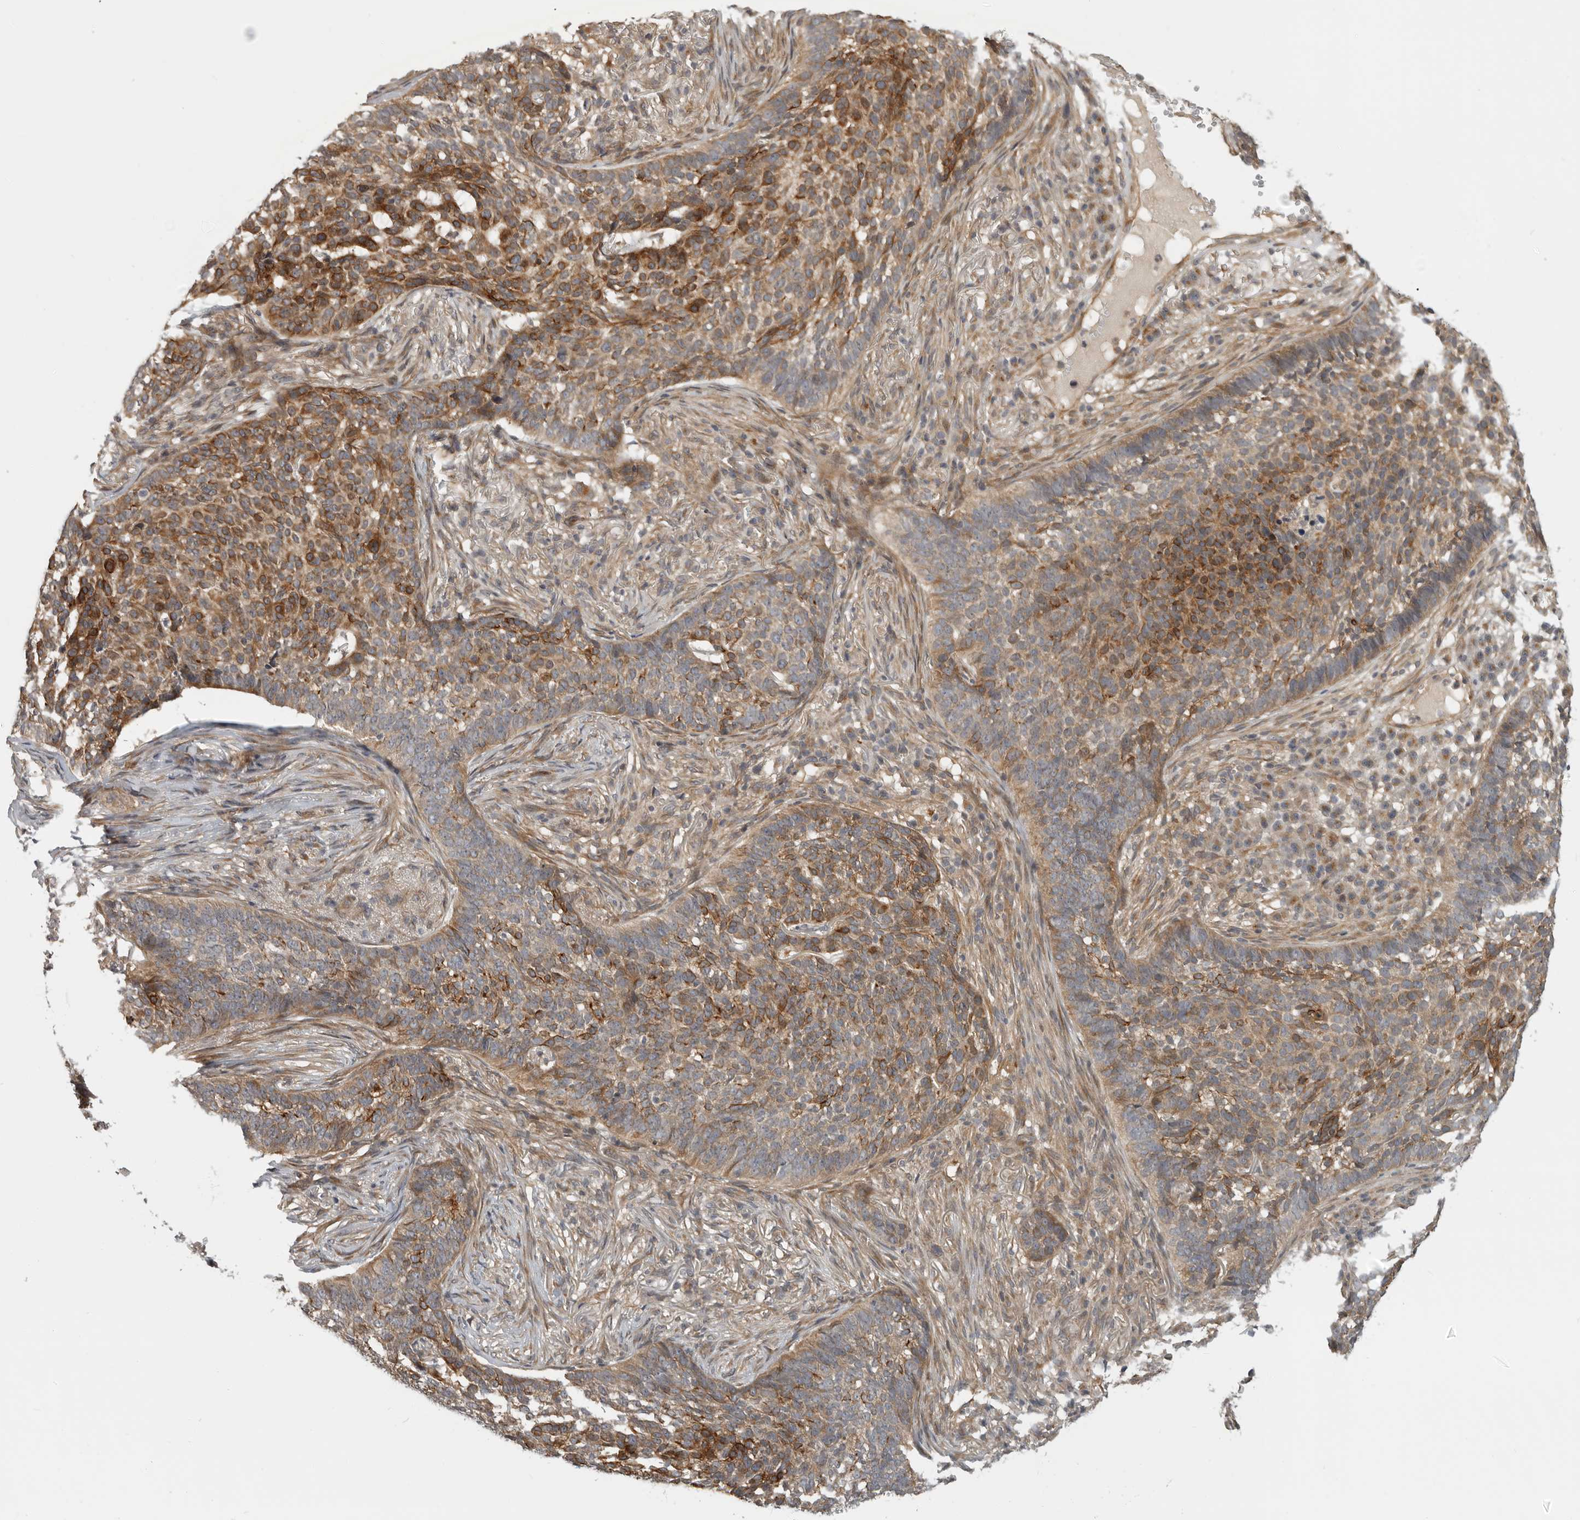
{"staining": {"intensity": "moderate", "quantity": "25%-75%", "location": "cytoplasmic/membranous"}, "tissue": "skin cancer", "cell_type": "Tumor cells", "image_type": "cancer", "snomed": [{"axis": "morphology", "description": "Basal cell carcinoma"}, {"axis": "topography", "description": "Skin"}], "caption": "Skin cancer tissue demonstrates moderate cytoplasmic/membranous positivity in approximately 25%-75% of tumor cells, visualized by immunohistochemistry.", "gene": "CUEDC1", "patient": {"sex": "male", "age": 85}}